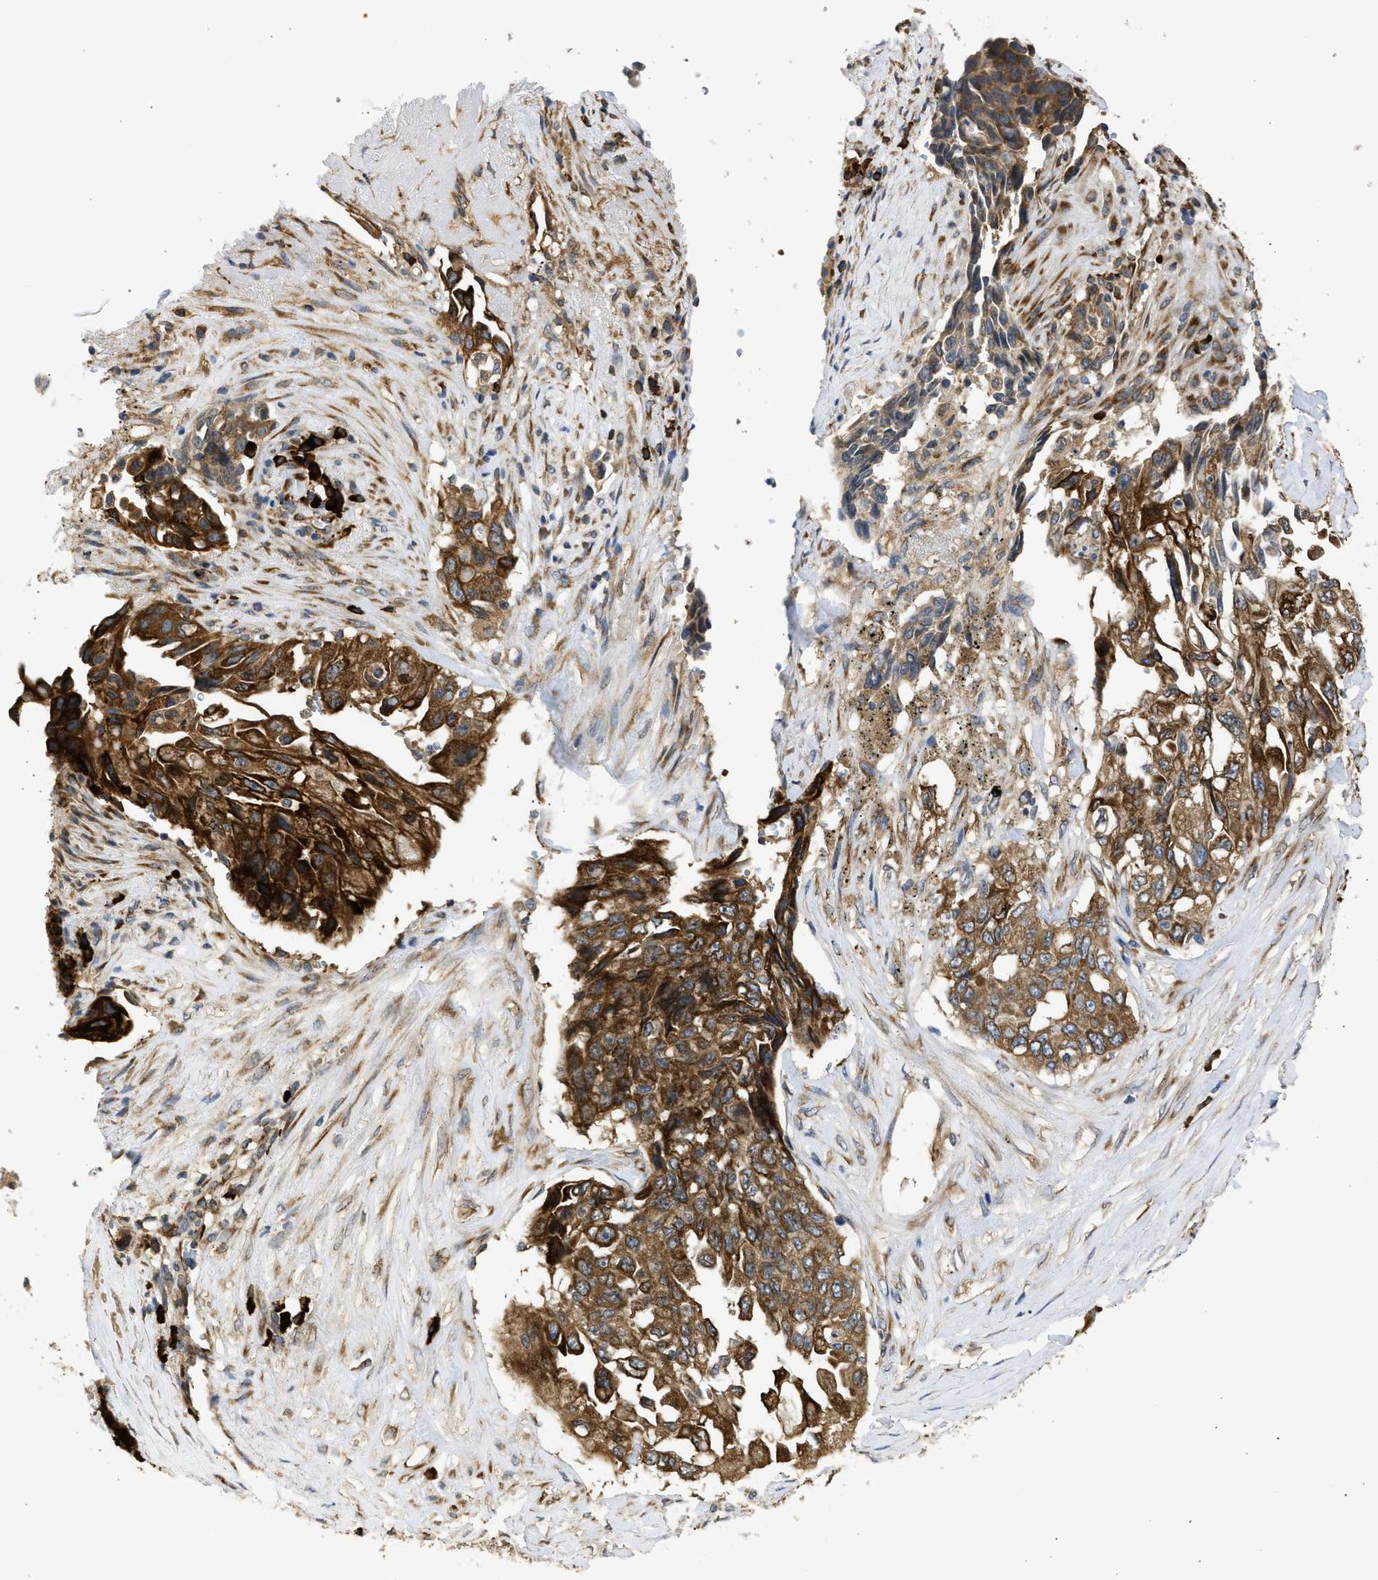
{"staining": {"intensity": "strong", "quantity": ">75%", "location": "cytoplasmic/membranous"}, "tissue": "lung cancer", "cell_type": "Tumor cells", "image_type": "cancer", "snomed": [{"axis": "morphology", "description": "Adenocarcinoma, NOS"}, {"axis": "topography", "description": "Lung"}], "caption": "Strong cytoplasmic/membranous expression for a protein is identified in approximately >75% of tumor cells of lung cancer (adenocarcinoma) using immunohistochemistry.", "gene": "DNAJC1", "patient": {"sex": "female", "age": 51}}